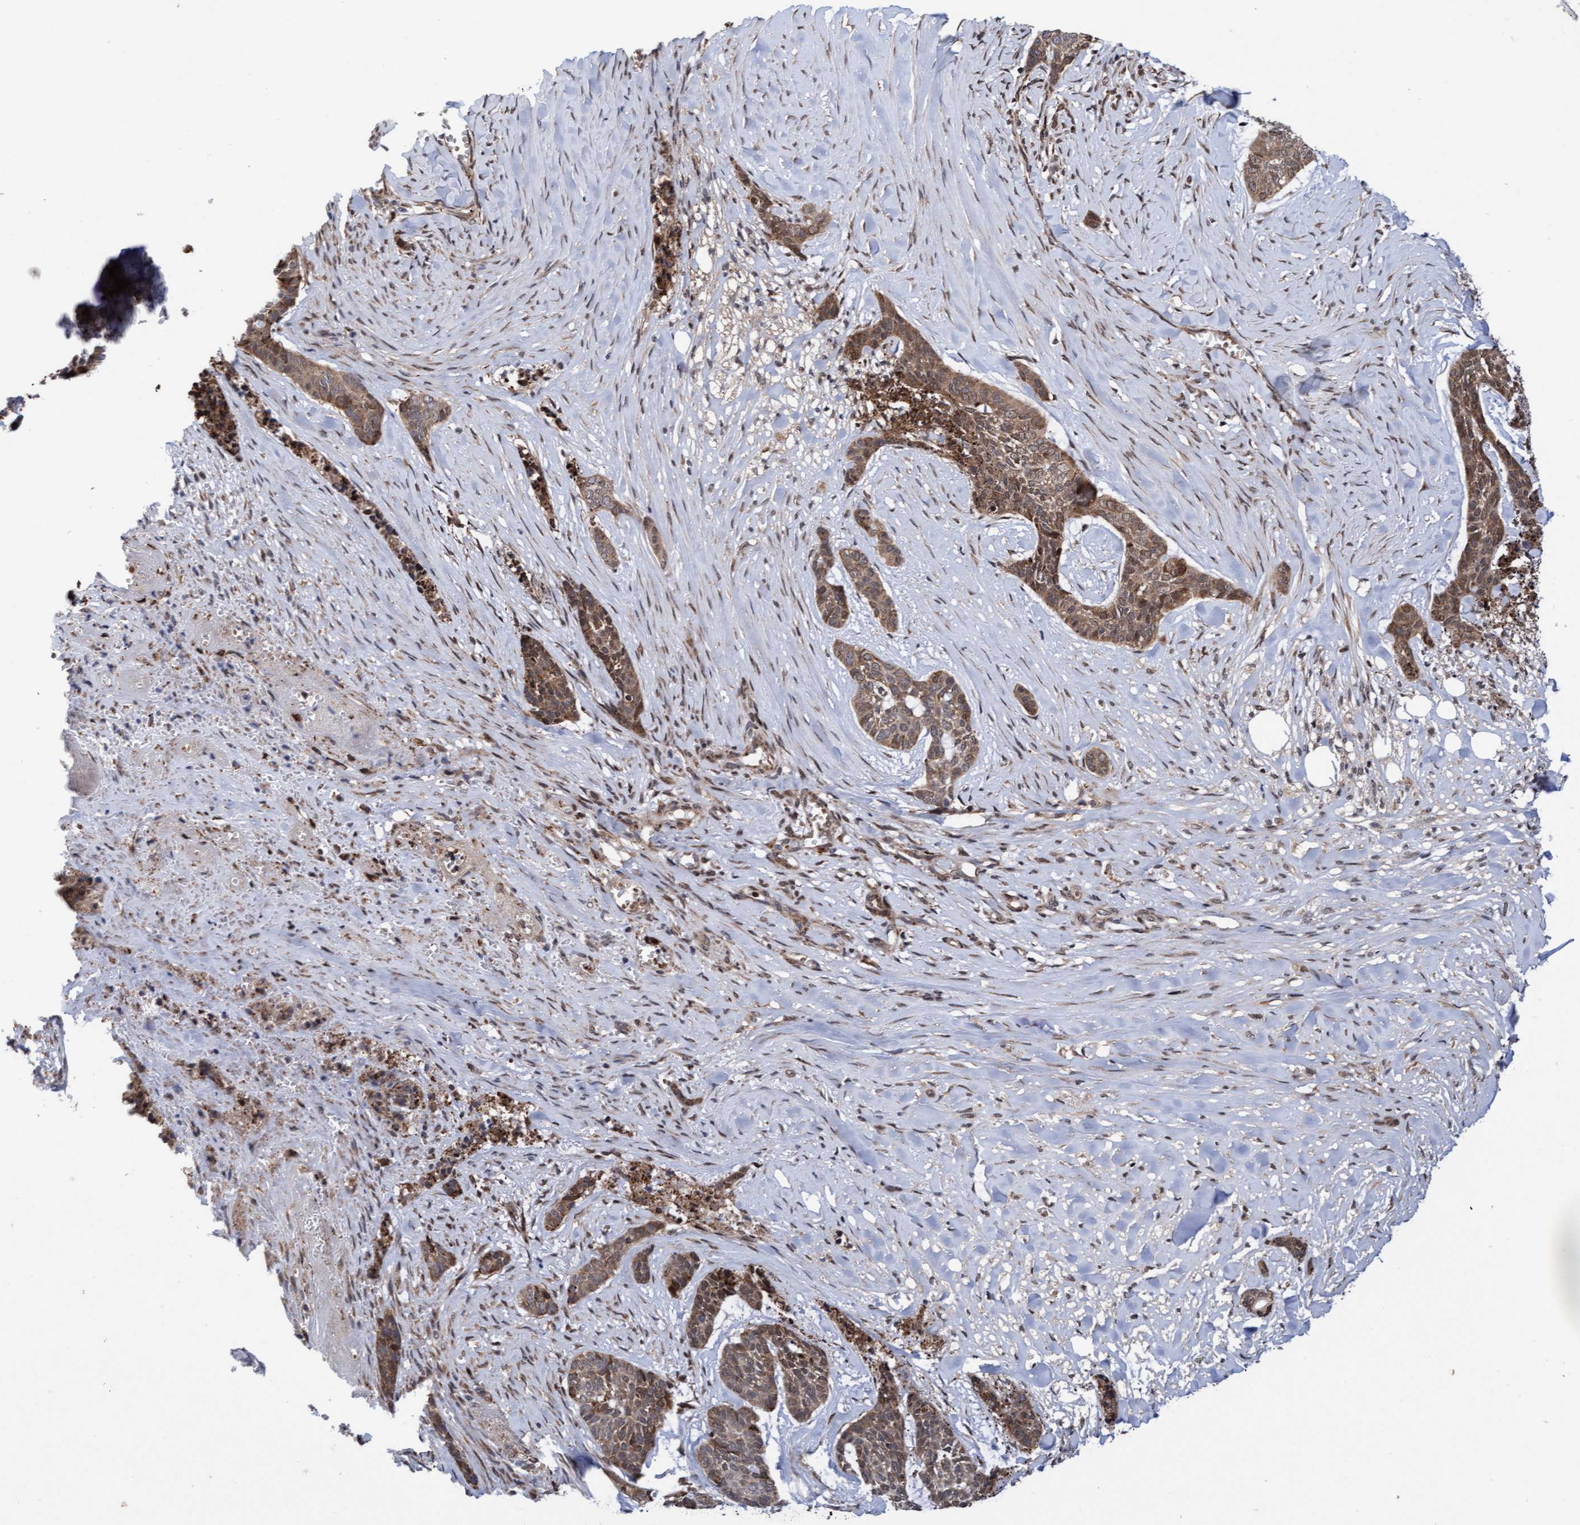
{"staining": {"intensity": "moderate", "quantity": ">75%", "location": "cytoplasmic/membranous,nuclear"}, "tissue": "skin cancer", "cell_type": "Tumor cells", "image_type": "cancer", "snomed": [{"axis": "morphology", "description": "Basal cell carcinoma"}, {"axis": "topography", "description": "Skin"}], "caption": "A photomicrograph of basal cell carcinoma (skin) stained for a protein demonstrates moderate cytoplasmic/membranous and nuclear brown staining in tumor cells.", "gene": "TANC2", "patient": {"sex": "female", "age": 64}}